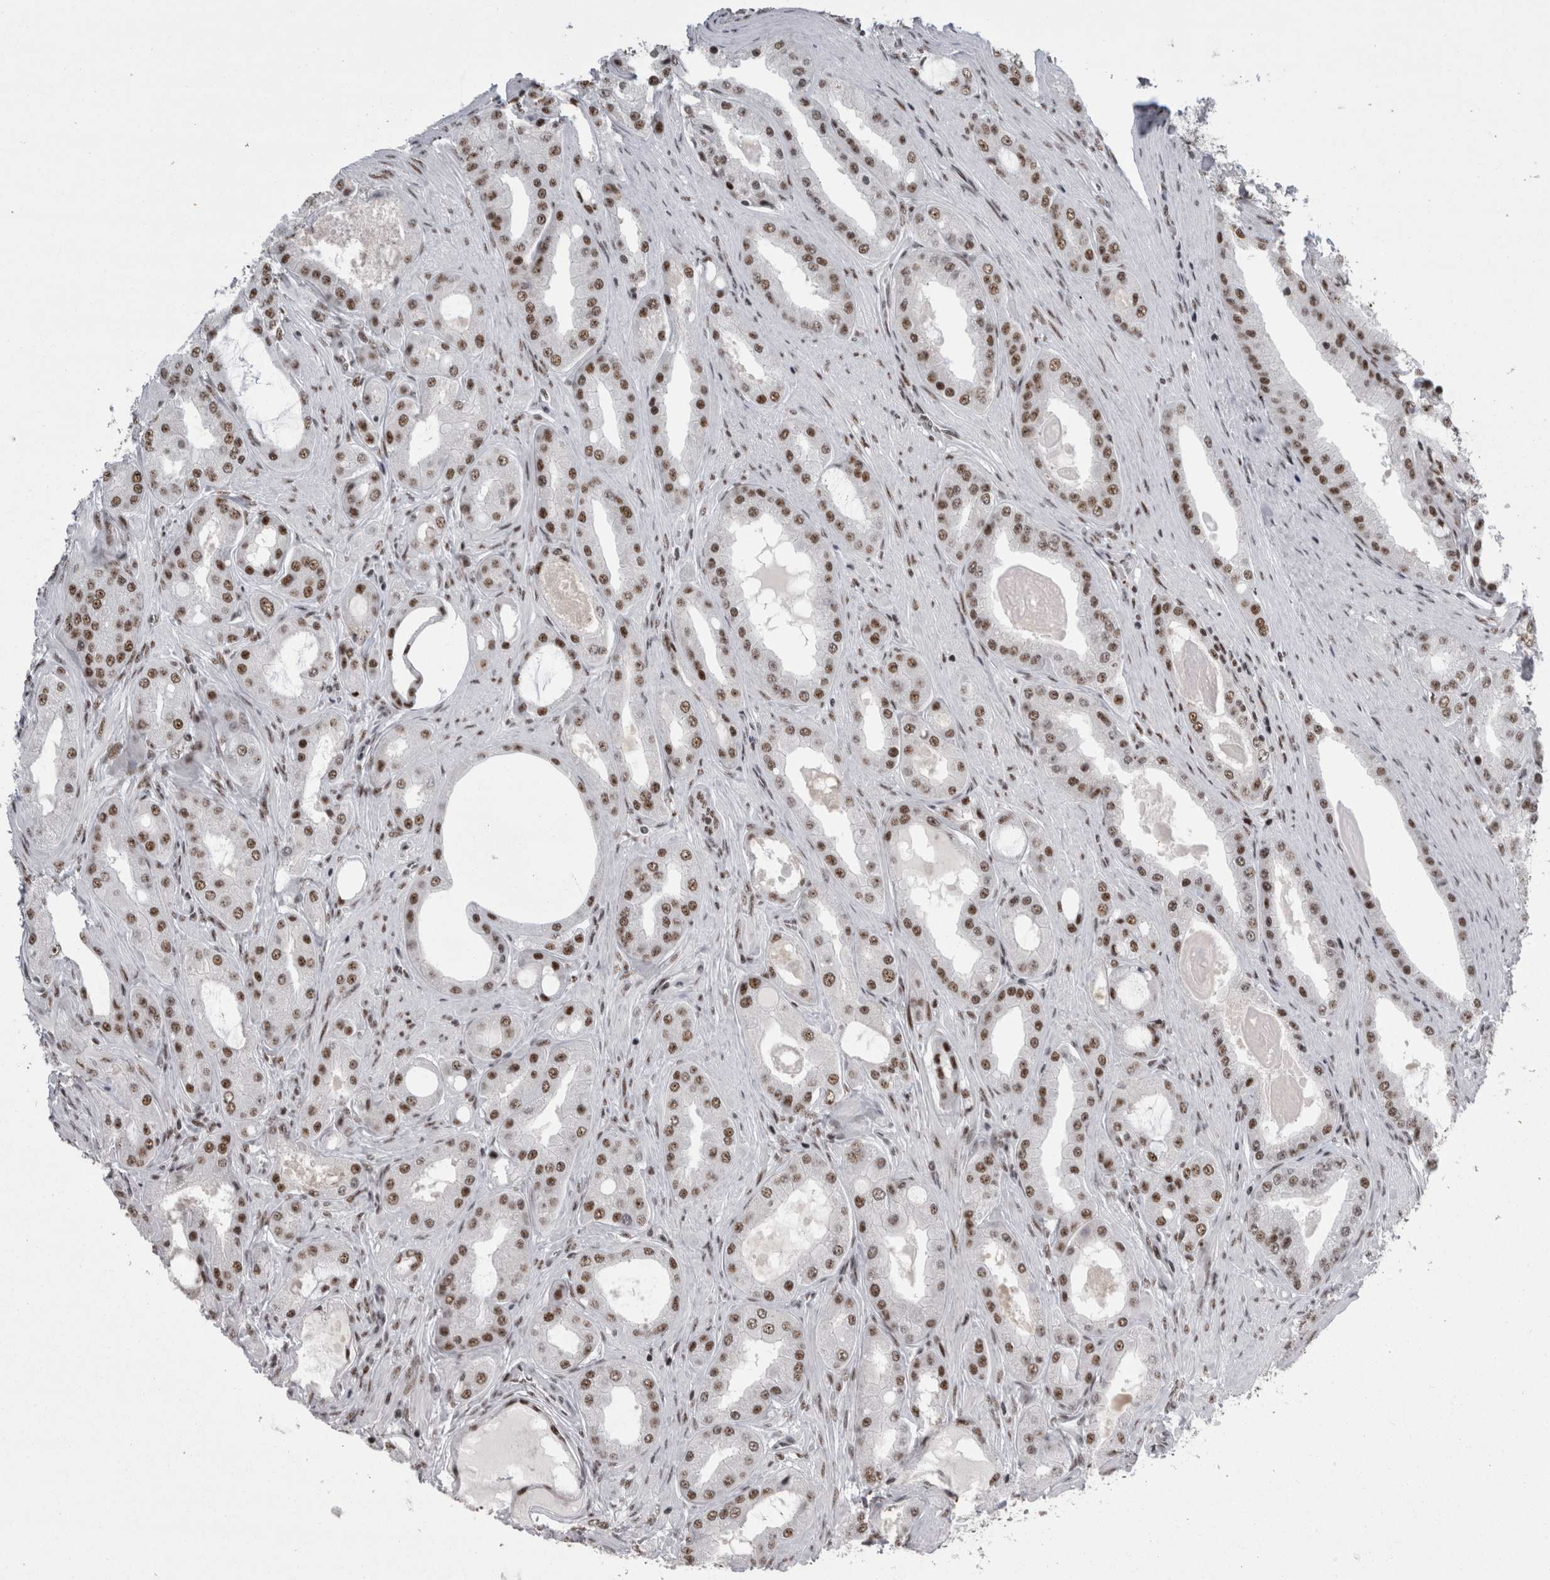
{"staining": {"intensity": "moderate", "quantity": ">75%", "location": "nuclear"}, "tissue": "prostate cancer", "cell_type": "Tumor cells", "image_type": "cancer", "snomed": [{"axis": "morphology", "description": "Adenocarcinoma, High grade"}, {"axis": "topography", "description": "Prostate"}], "caption": "The immunohistochemical stain highlights moderate nuclear expression in tumor cells of high-grade adenocarcinoma (prostate) tissue. The staining is performed using DAB (3,3'-diaminobenzidine) brown chromogen to label protein expression. The nuclei are counter-stained blue using hematoxylin.", "gene": "SNRNP40", "patient": {"sex": "male", "age": 60}}